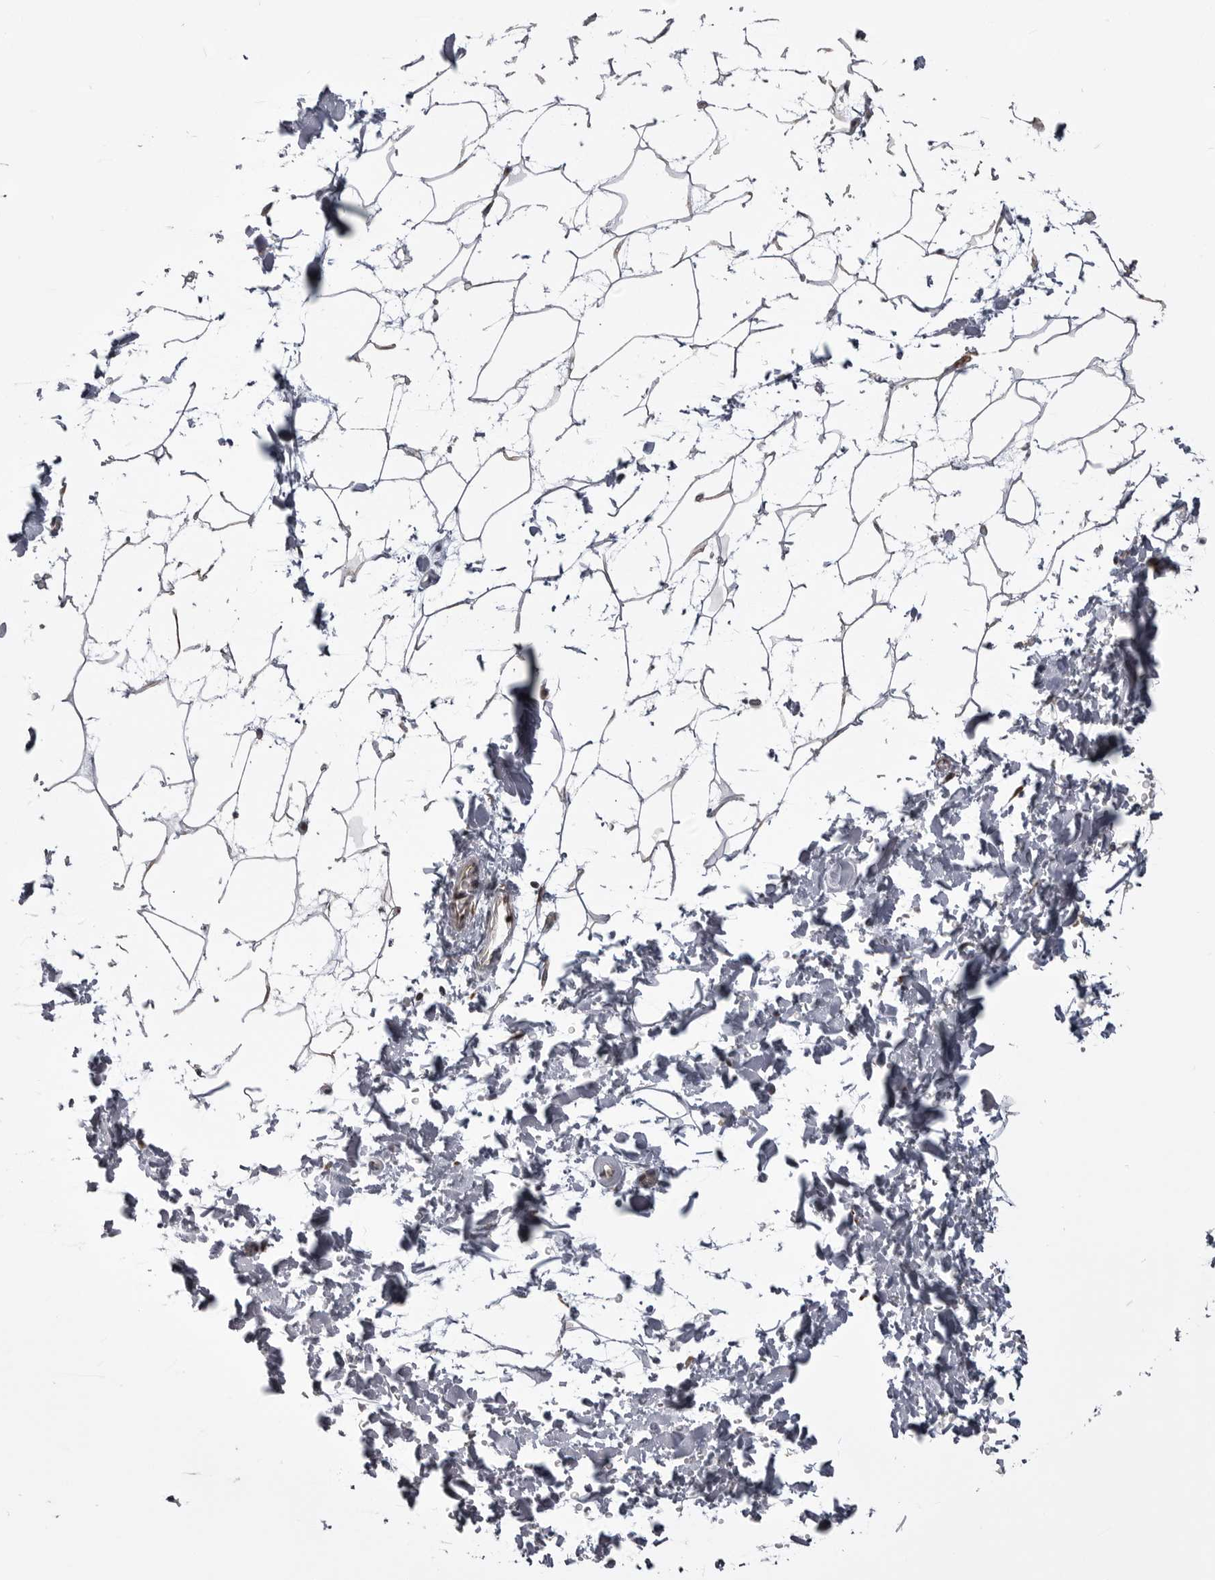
{"staining": {"intensity": "weak", "quantity": ">75%", "location": "cytoplasmic/membranous"}, "tissue": "adipose tissue", "cell_type": "Adipocytes", "image_type": "normal", "snomed": [{"axis": "morphology", "description": "Normal tissue, NOS"}, {"axis": "topography", "description": "Soft tissue"}], "caption": "This histopathology image demonstrates unremarkable adipose tissue stained with immunohistochemistry (IHC) to label a protein in brown. The cytoplasmic/membranous of adipocytes show weak positivity for the protein. Nuclei are counter-stained blue.", "gene": "TMPRSS11F", "patient": {"sex": "male", "age": 72}}